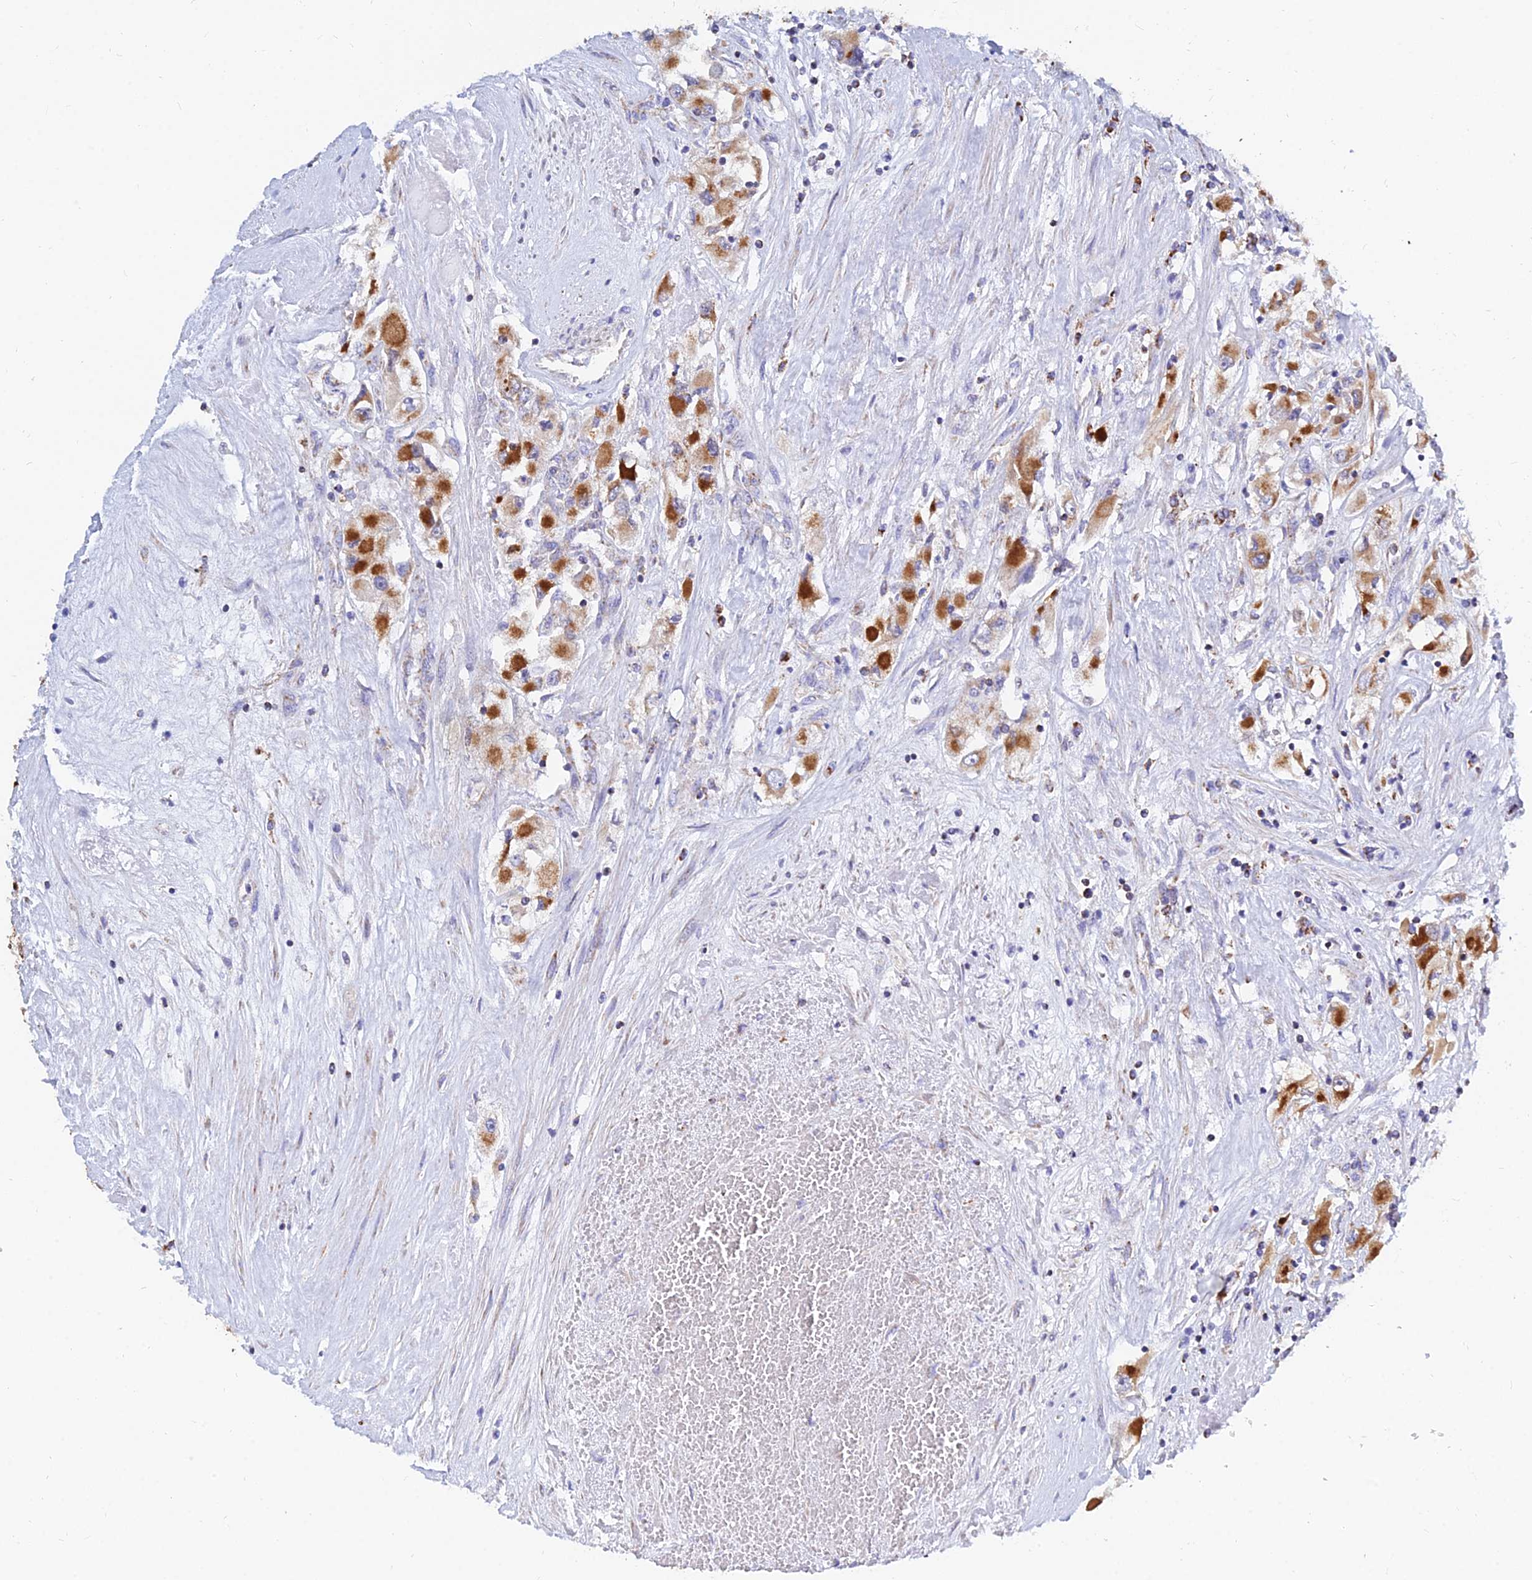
{"staining": {"intensity": "strong", "quantity": ">75%", "location": "cytoplasmic/membranous"}, "tissue": "renal cancer", "cell_type": "Tumor cells", "image_type": "cancer", "snomed": [{"axis": "morphology", "description": "Adenocarcinoma, NOS"}, {"axis": "topography", "description": "Kidney"}], "caption": "A brown stain highlights strong cytoplasmic/membranous staining of a protein in renal cancer (adenocarcinoma) tumor cells.", "gene": "MGST1", "patient": {"sex": "female", "age": 52}}